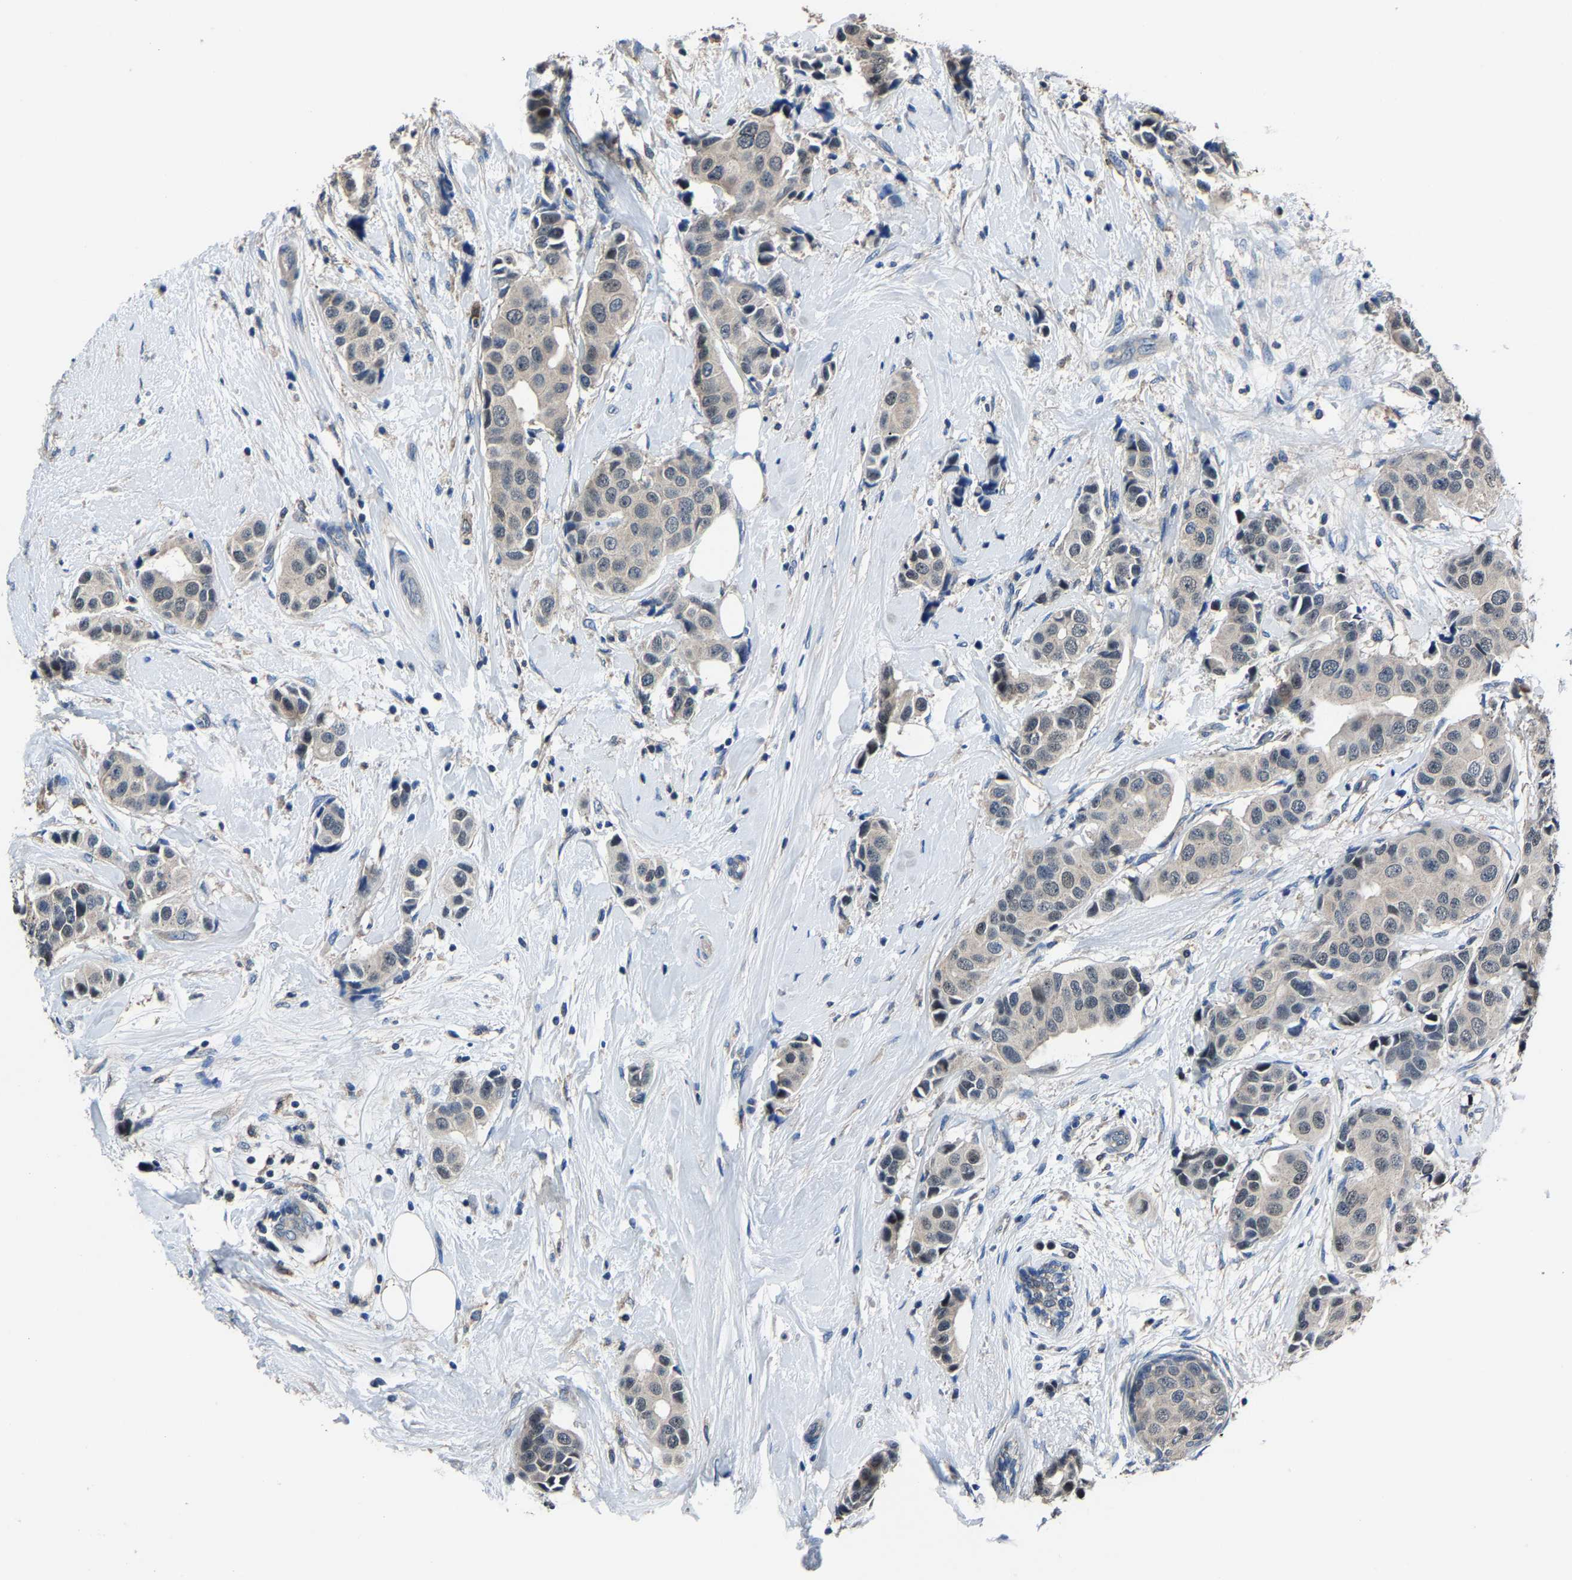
{"staining": {"intensity": "negative", "quantity": "none", "location": "none"}, "tissue": "breast cancer", "cell_type": "Tumor cells", "image_type": "cancer", "snomed": [{"axis": "morphology", "description": "Normal tissue, NOS"}, {"axis": "morphology", "description": "Duct carcinoma"}, {"axis": "topography", "description": "Breast"}], "caption": "Immunohistochemical staining of breast infiltrating ductal carcinoma displays no significant positivity in tumor cells.", "gene": "STRBP", "patient": {"sex": "female", "age": 39}}